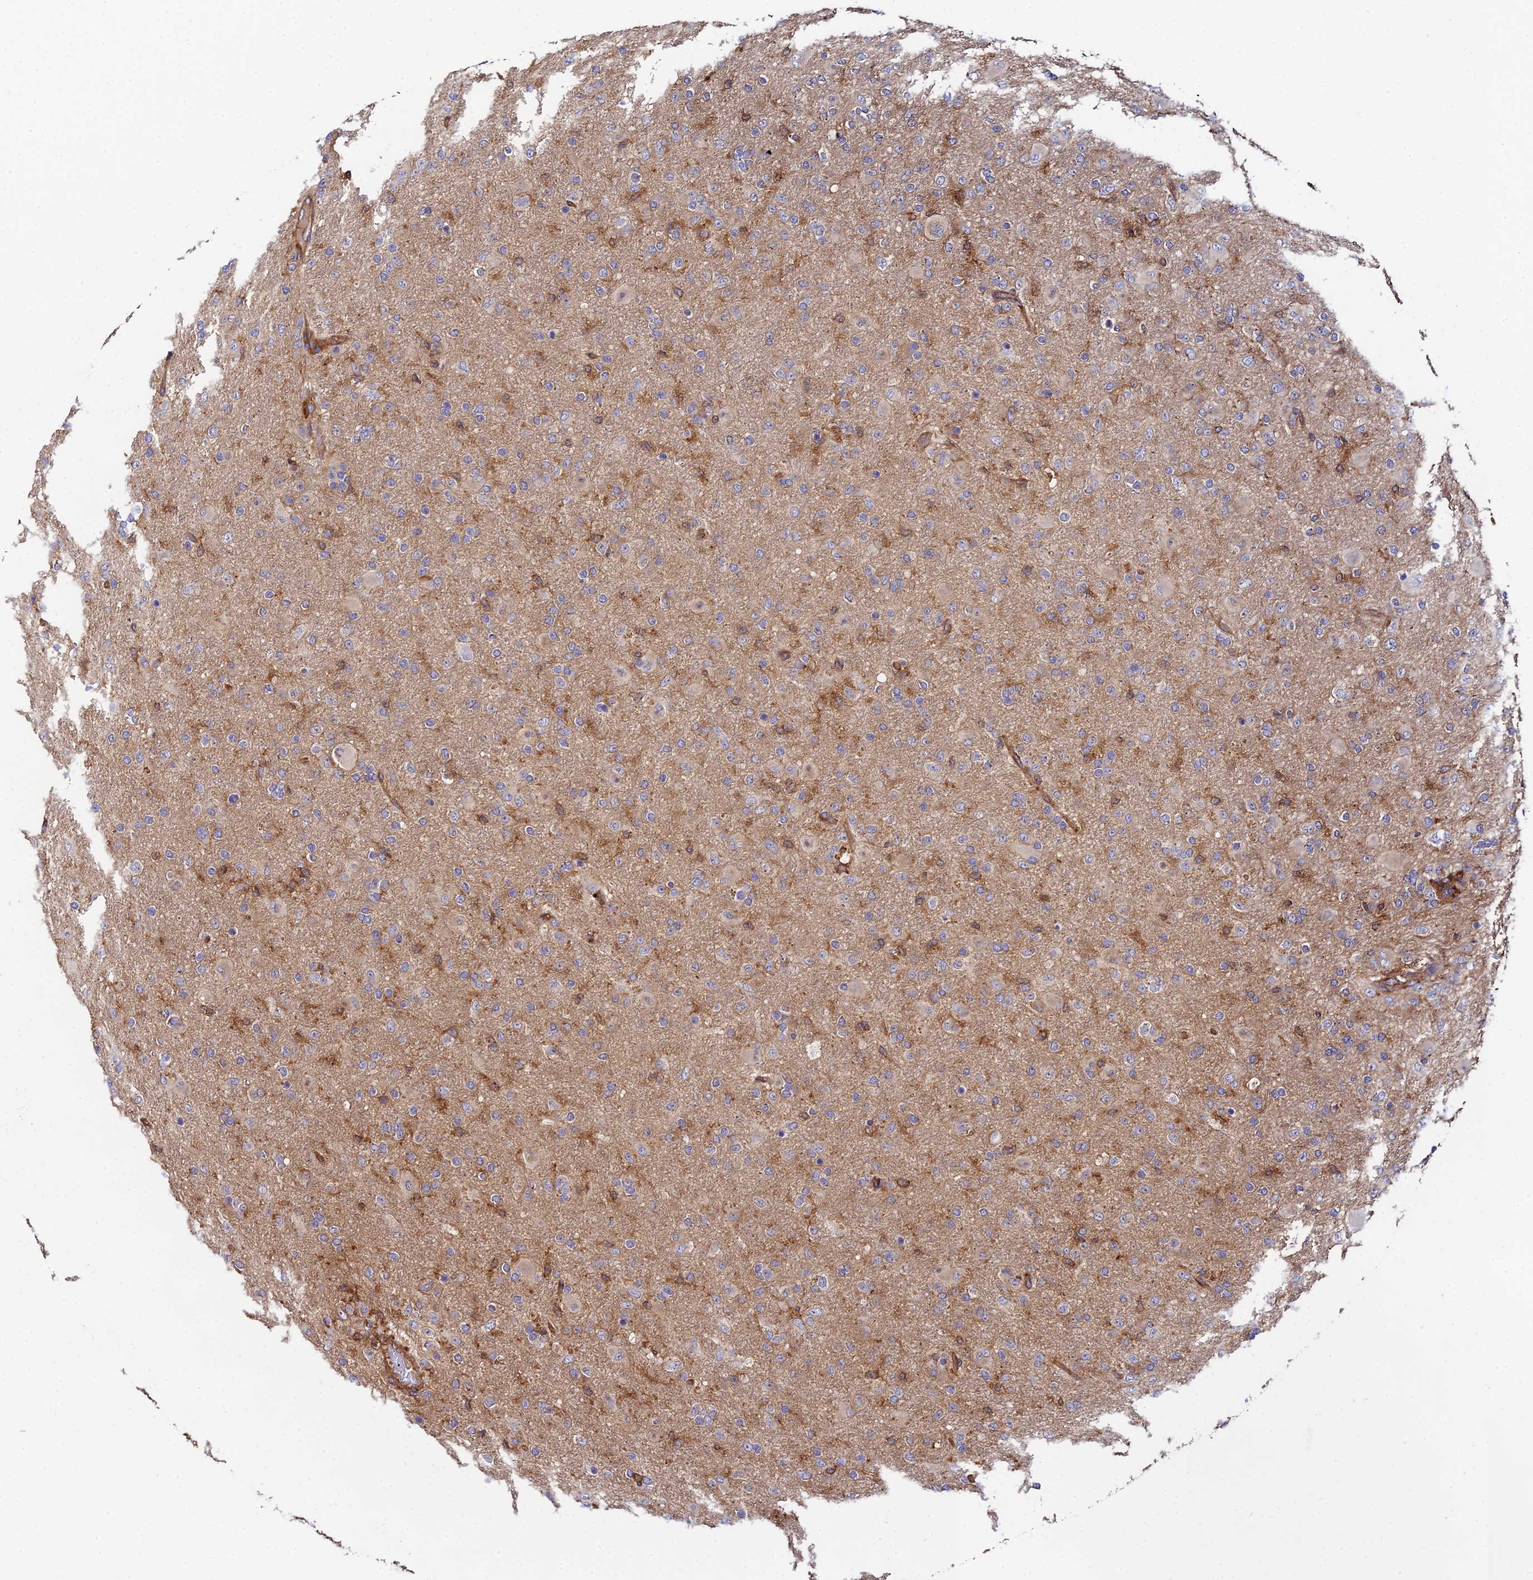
{"staining": {"intensity": "weak", "quantity": "<25%", "location": "cytoplasmic/membranous"}, "tissue": "glioma", "cell_type": "Tumor cells", "image_type": "cancer", "snomed": [{"axis": "morphology", "description": "Glioma, malignant, Low grade"}, {"axis": "topography", "description": "Brain"}], "caption": "The photomicrograph exhibits no staining of tumor cells in glioma.", "gene": "GNG5B", "patient": {"sex": "male", "age": 65}}